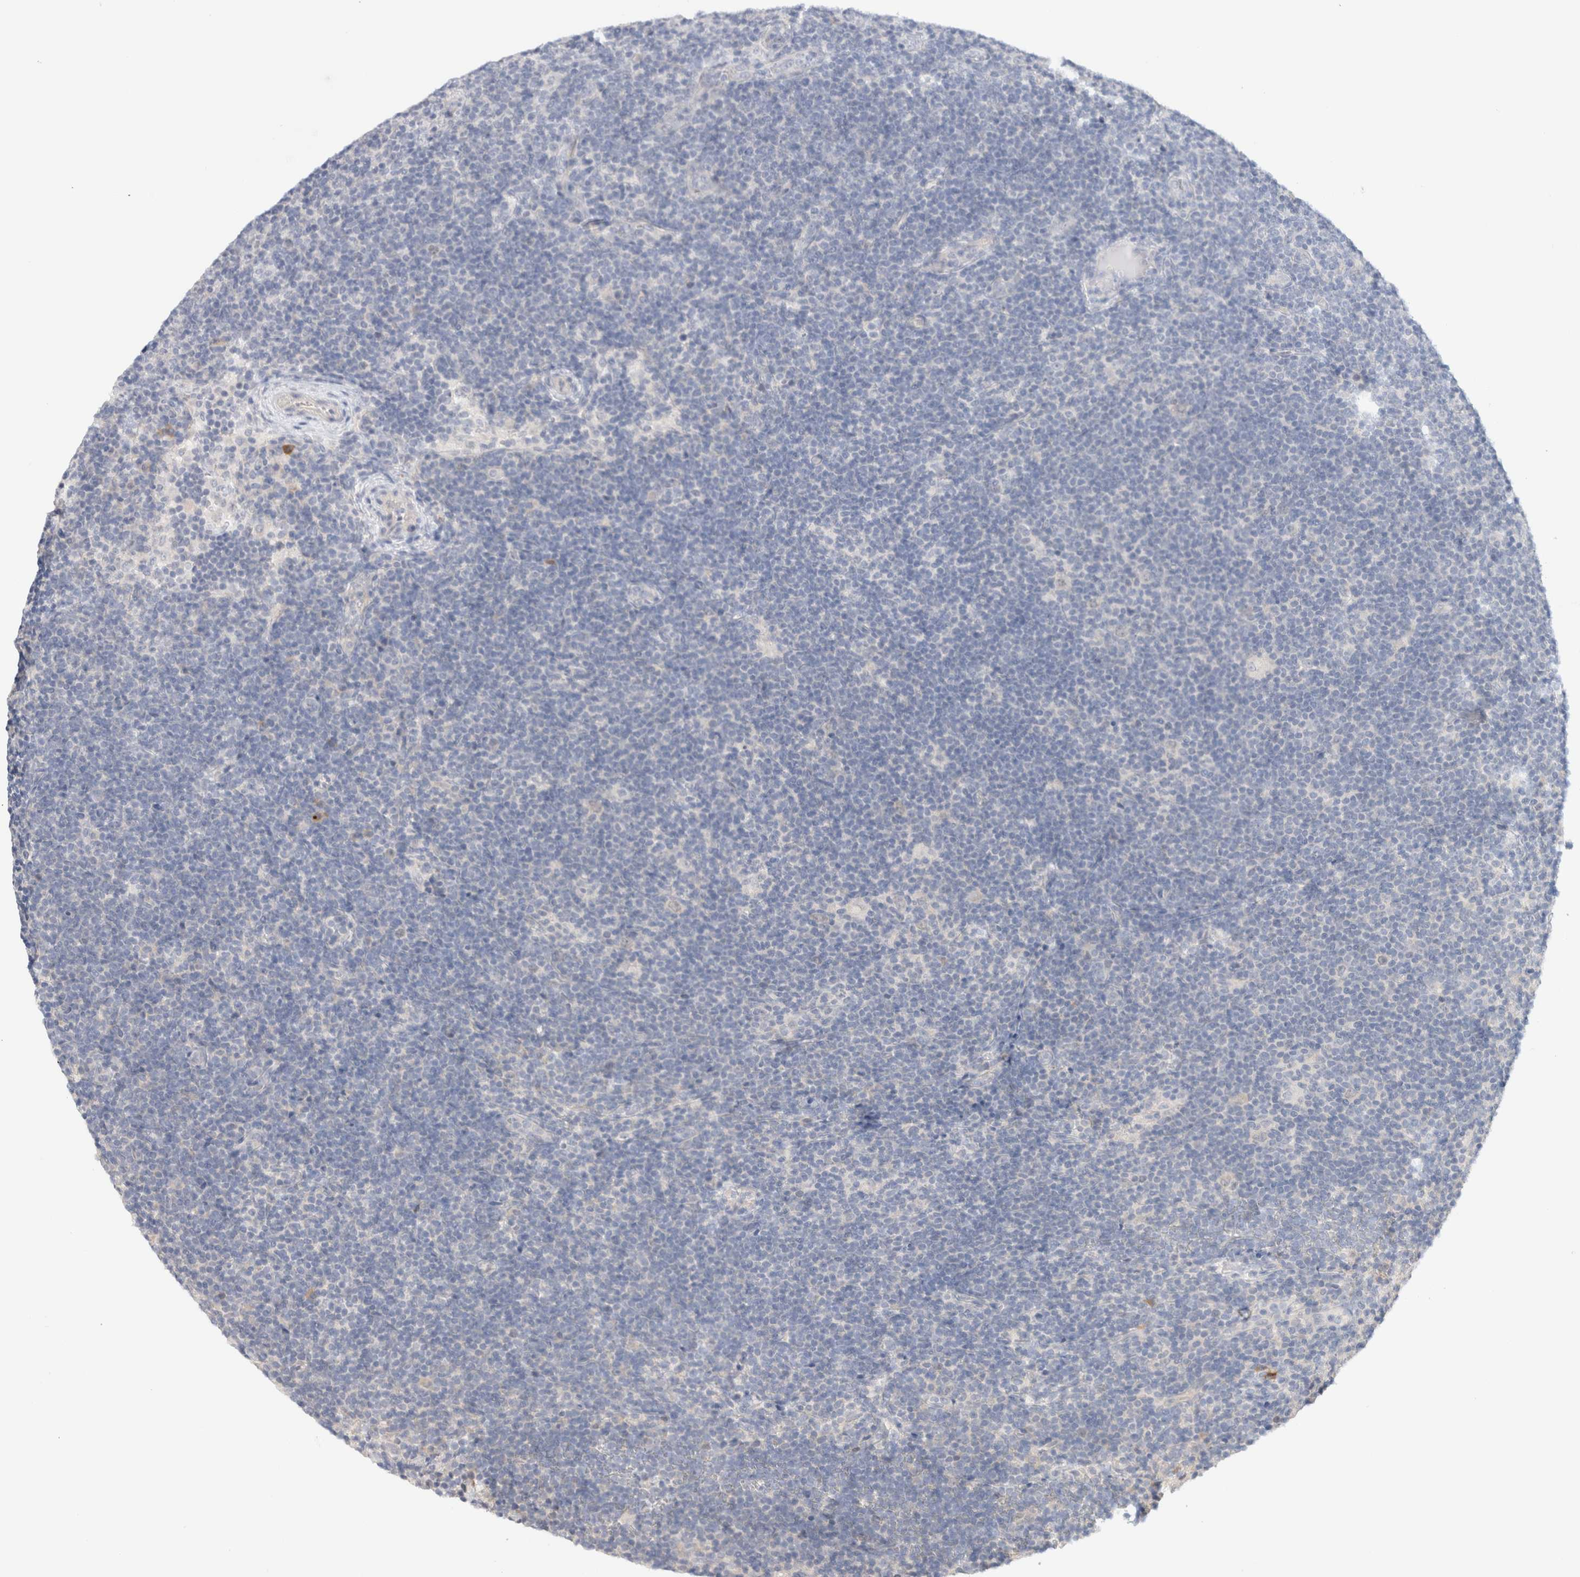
{"staining": {"intensity": "negative", "quantity": "none", "location": "none"}, "tissue": "lymphoma", "cell_type": "Tumor cells", "image_type": "cancer", "snomed": [{"axis": "morphology", "description": "Hodgkin's disease, NOS"}, {"axis": "topography", "description": "Lymph node"}], "caption": "A micrograph of human lymphoma is negative for staining in tumor cells. The staining is performed using DAB (3,3'-diaminobenzidine) brown chromogen with nuclei counter-stained in using hematoxylin.", "gene": "SPRTN", "patient": {"sex": "female", "age": 57}}